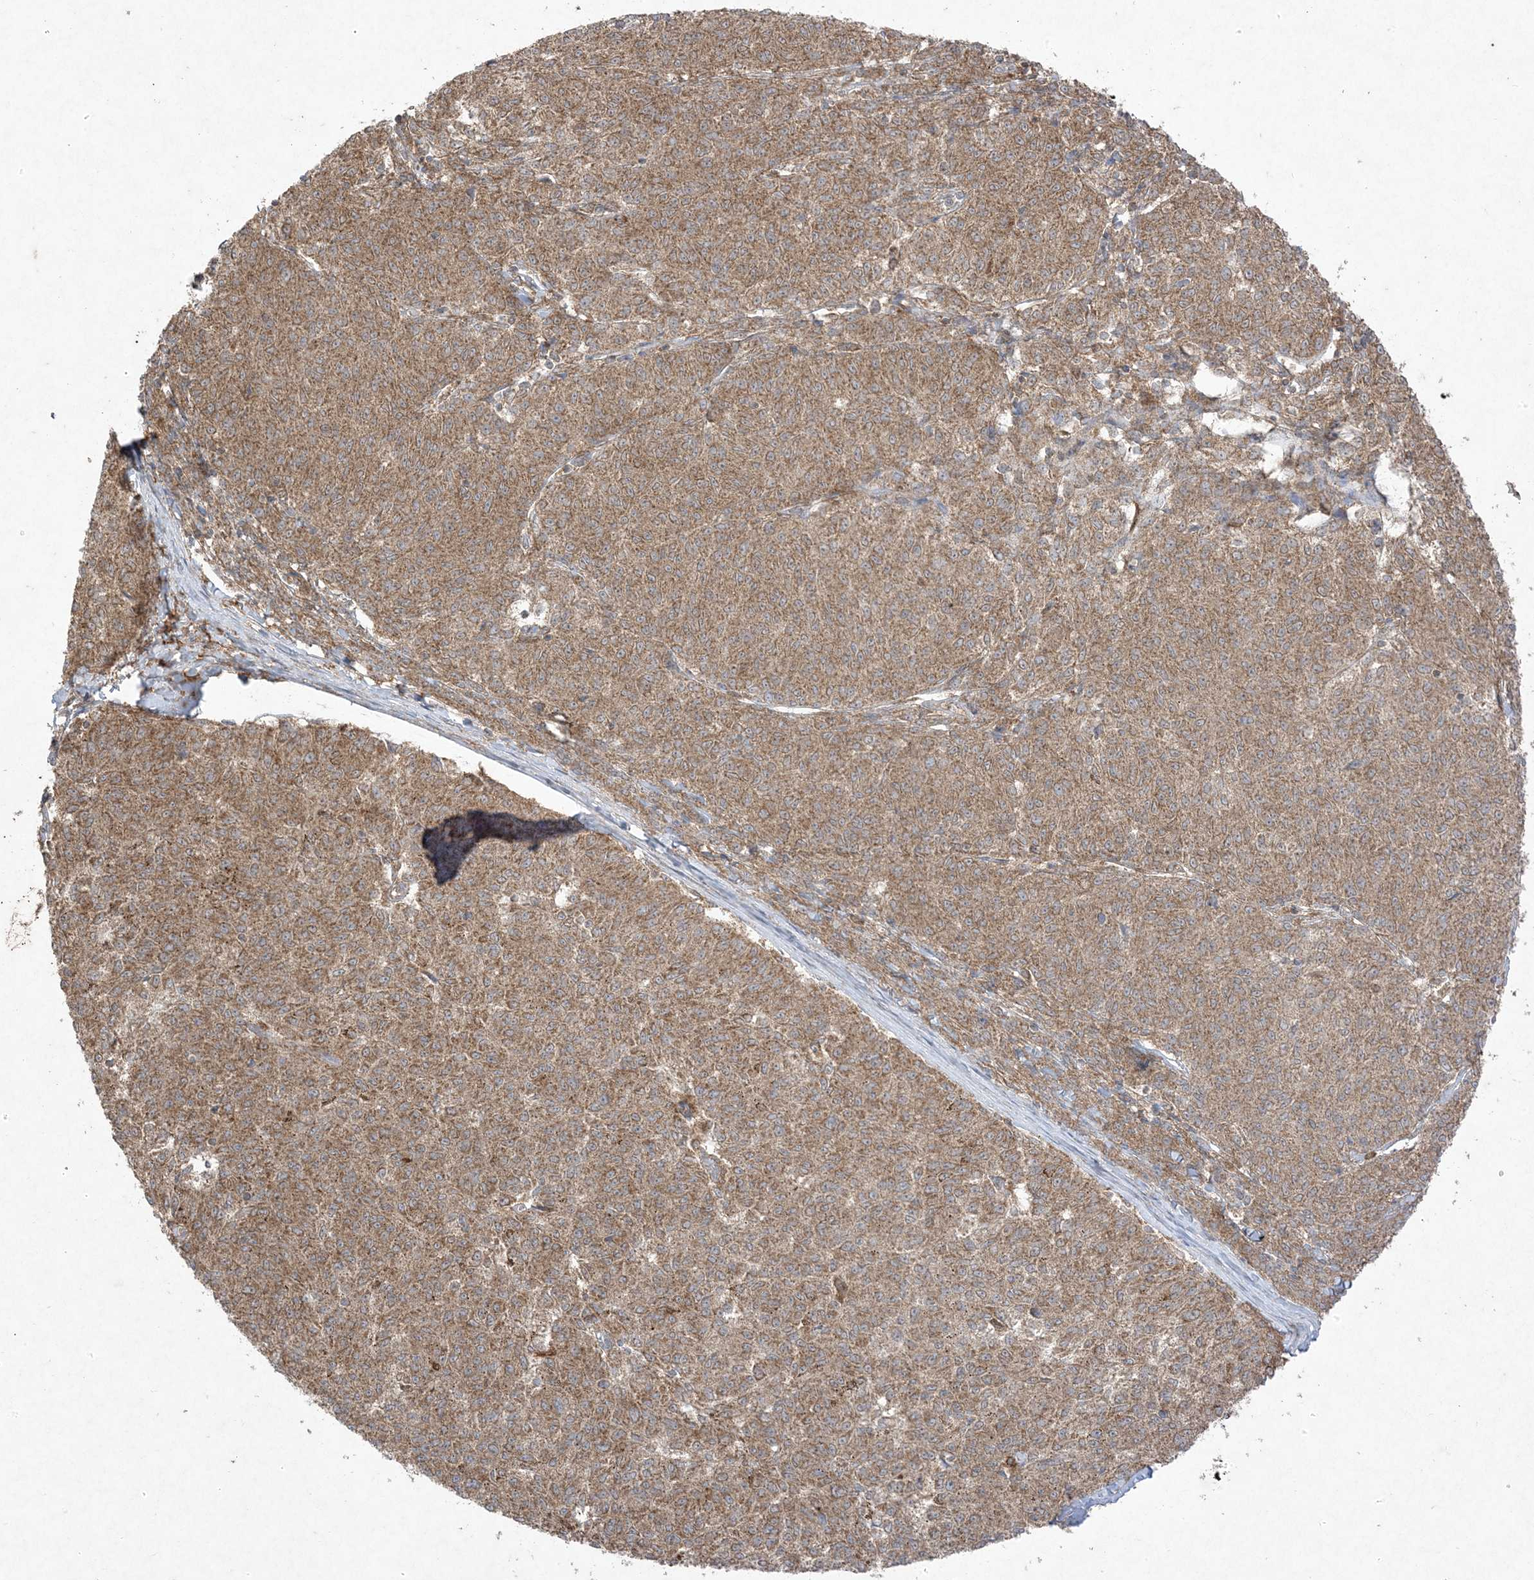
{"staining": {"intensity": "moderate", "quantity": ">75%", "location": "cytoplasmic/membranous"}, "tissue": "melanoma", "cell_type": "Tumor cells", "image_type": "cancer", "snomed": [{"axis": "morphology", "description": "Malignant melanoma, NOS"}, {"axis": "topography", "description": "Skin"}], "caption": "Melanoma stained with a protein marker reveals moderate staining in tumor cells.", "gene": "UBE2C", "patient": {"sex": "female", "age": 72}}